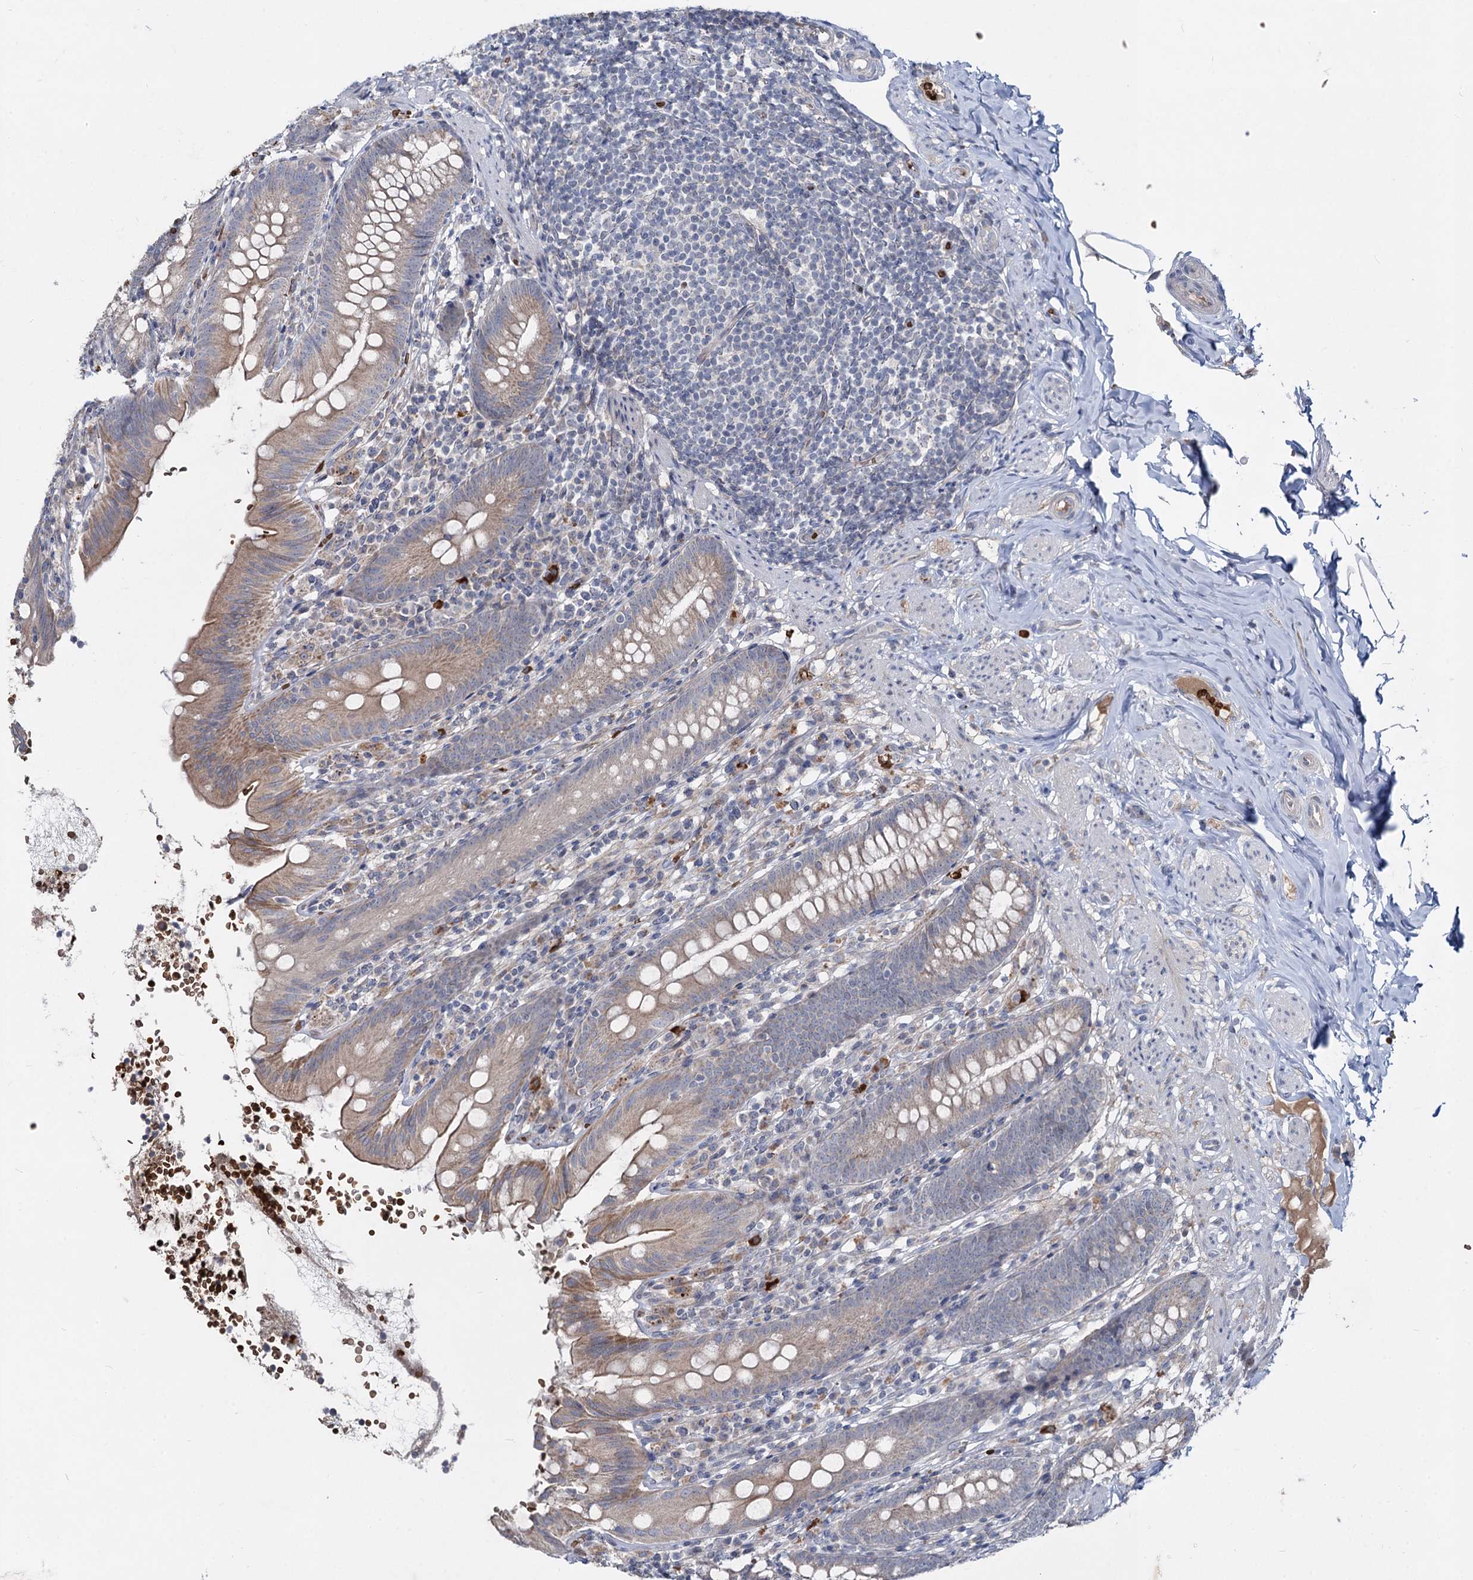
{"staining": {"intensity": "weak", "quantity": ">75%", "location": "cytoplasmic/membranous"}, "tissue": "appendix", "cell_type": "Glandular cells", "image_type": "normal", "snomed": [{"axis": "morphology", "description": "Normal tissue, NOS"}, {"axis": "topography", "description": "Appendix"}], "caption": "Brown immunohistochemical staining in benign appendix exhibits weak cytoplasmic/membranous expression in approximately >75% of glandular cells. (brown staining indicates protein expression, while blue staining denotes nuclei).", "gene": "RNF6", "patient": {"sex": "male", "age": 55}}